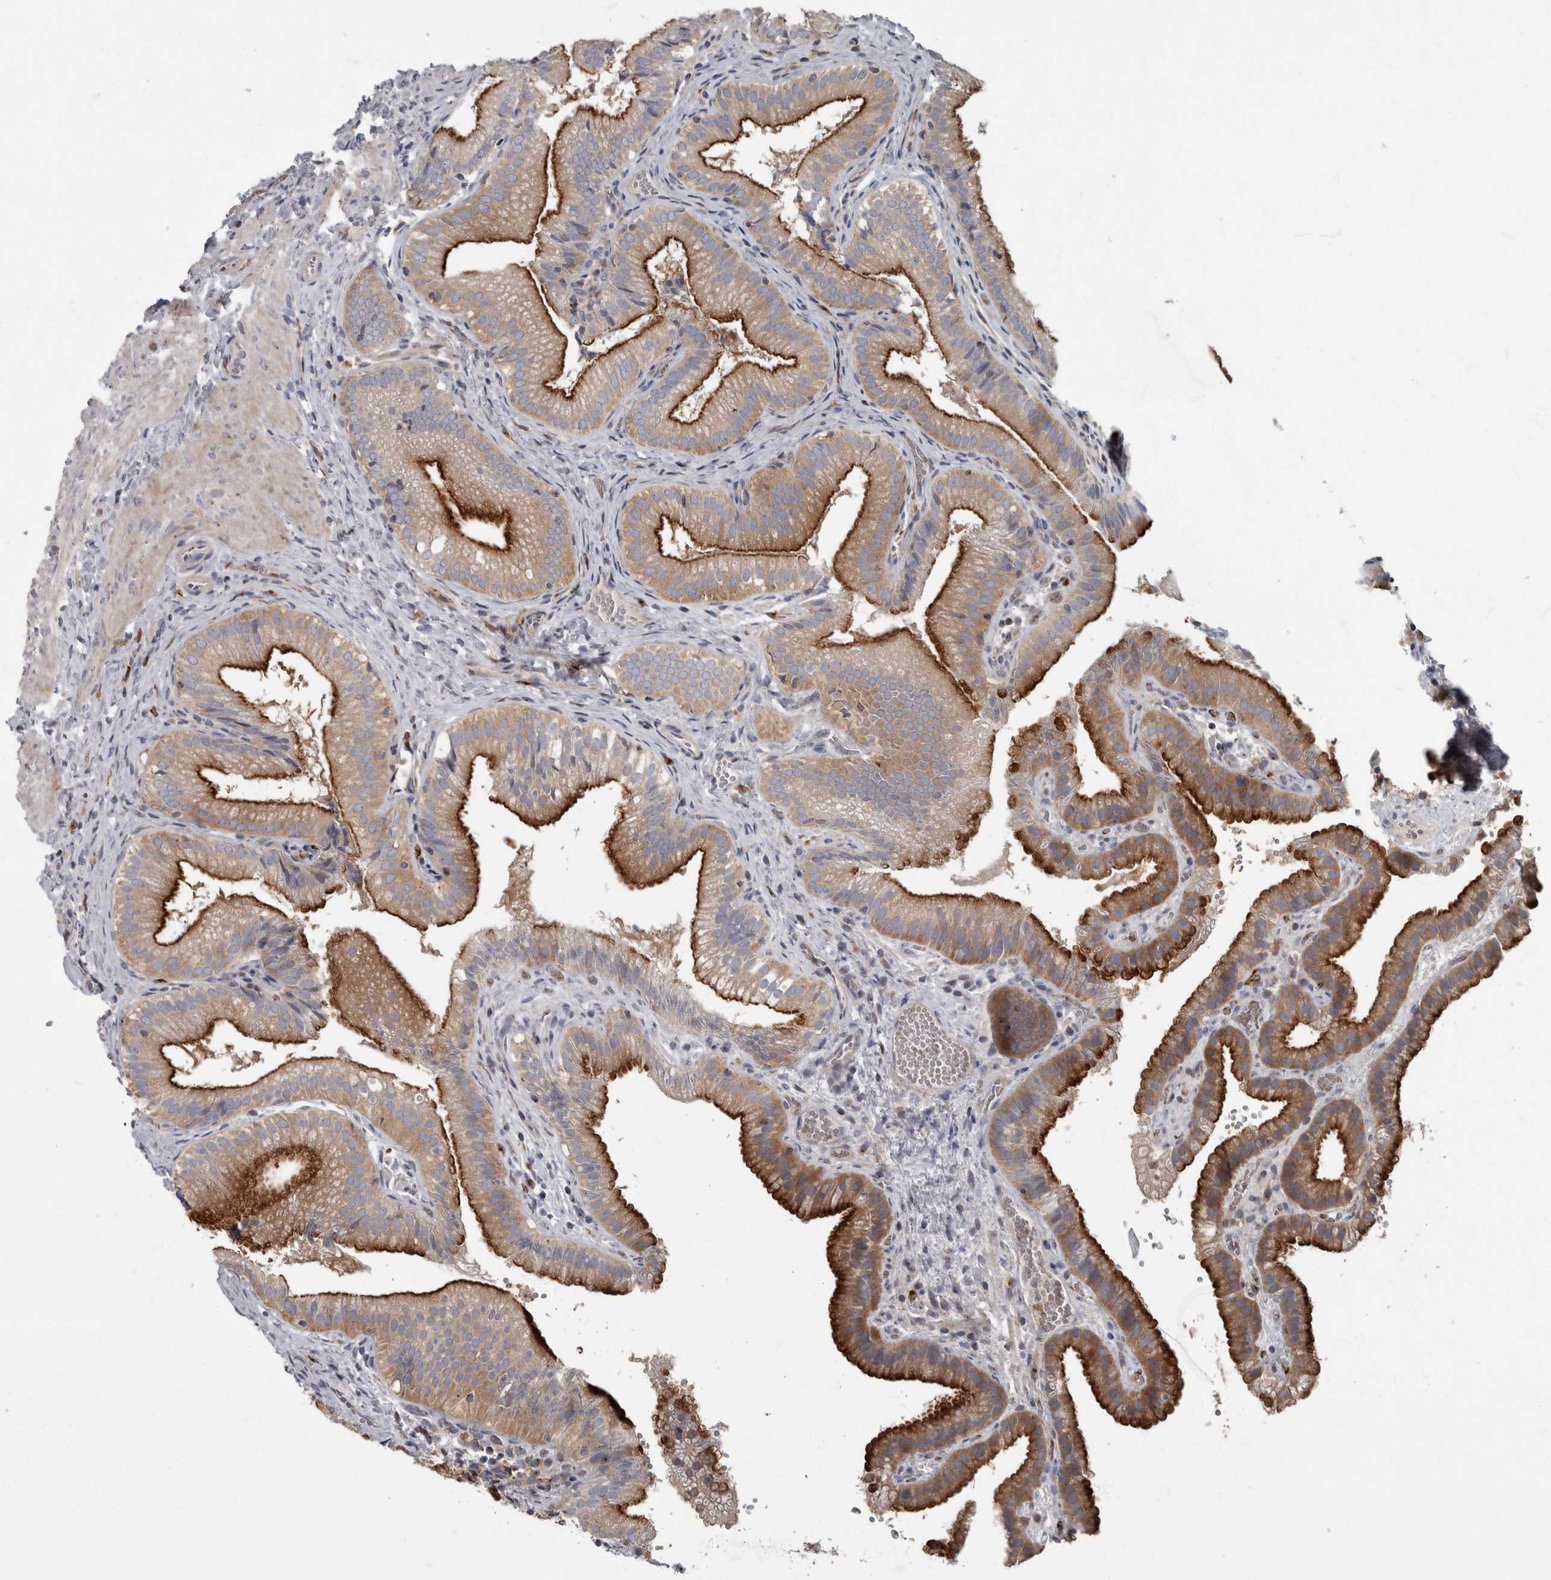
{"staining": {"intensity": "strong", "quantity": ">75%", "location": "cytoplasmic/membranous"}, "tissue": "gallbladder", "cell_type": "Glandular cells", "image_type": "normal", "snomed": [{"axis": "morphology", "description": "Normal tissue, NOS"}, {"axis": "topography", "description": "Gallbladder"}], "caption": "Human gallbladder stained for a protein (brown) reveals strong cytoplasmic/membranous positive staining in about >75% of glandular cells.", "gene": "CDC42BPG", "patient": {"sex": "female", "age": 30}}